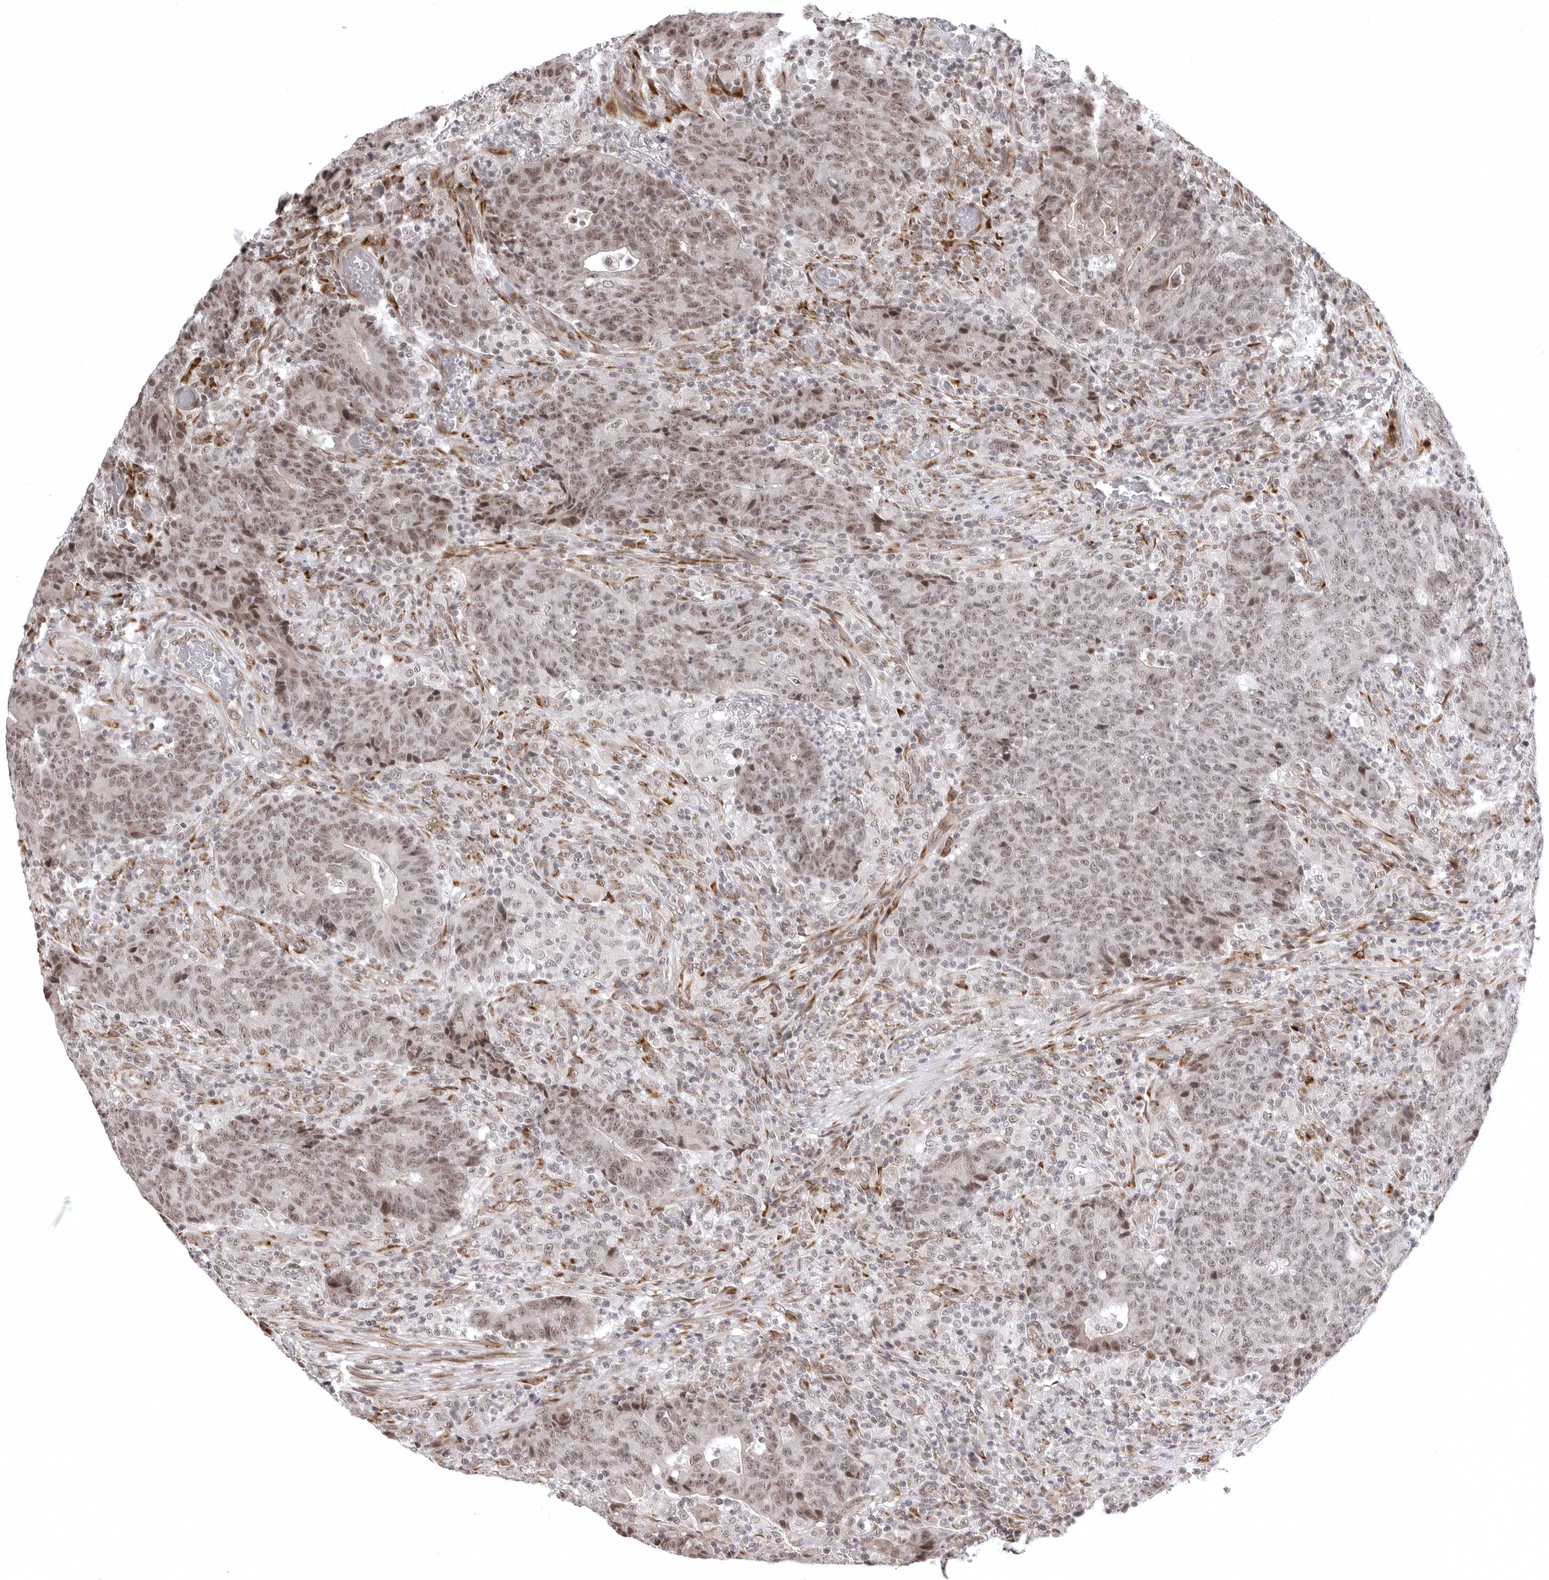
{"staining": {"intensity": "moderate", "quantity": "25%-75%", "location": "nuclear"}, "tissue": "colorectal cancer", "cell_type": "Tumor cells", "image_type": "cancer", "snomed": [{"axis": "morphology", "description": "Adenocarcinoma, NOS"}, {"axis": "topography", "description": "Colon"}], "caption": "Colorectal cancer (adenocarcinoma) stained for a protein demonstrates moderate nuclear positivity in tumor cells.", "gene": "PHF3", "patient": {"sex": "female", "age": 75}}